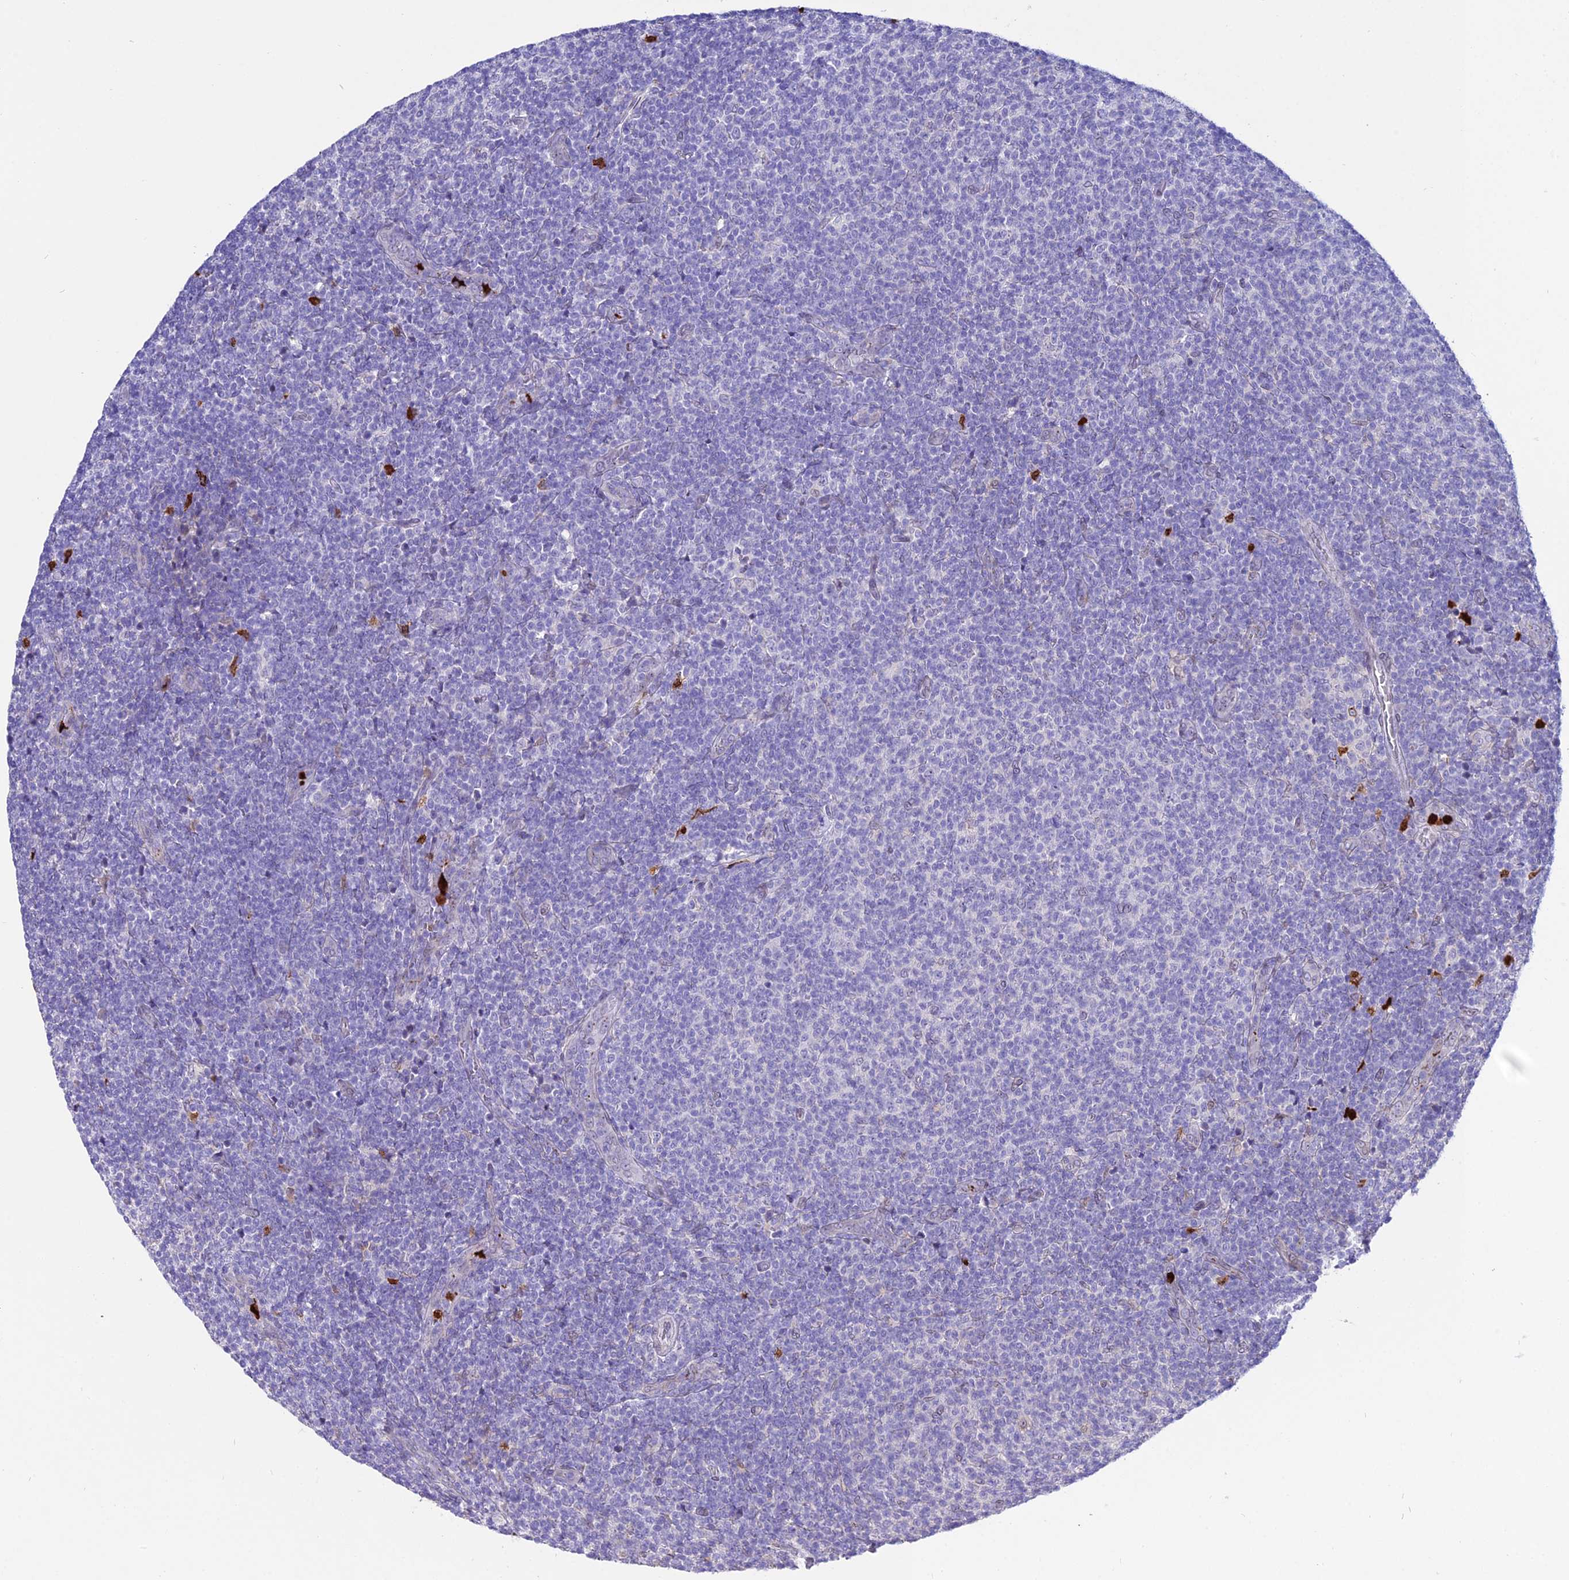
{"staining": {"intensity": "negative", "quantity": "none", "location": "none"}, "tissue": "lymphoma", "cell_type": "Tumor cells", "image_type": "cancer", "snomed": [{"axis": "morphology", "description": "Malignant lymphoma, non-Hodgkin's type, Low grade"}, {"axis": "topography", "description": "Lymph node"}], "caption": "Human lymphoma stained for a protein using IHC exhibits no positivity in tumor cells.", "gene": "MCM10", "patient": {"sex": "male", "age": 66}}